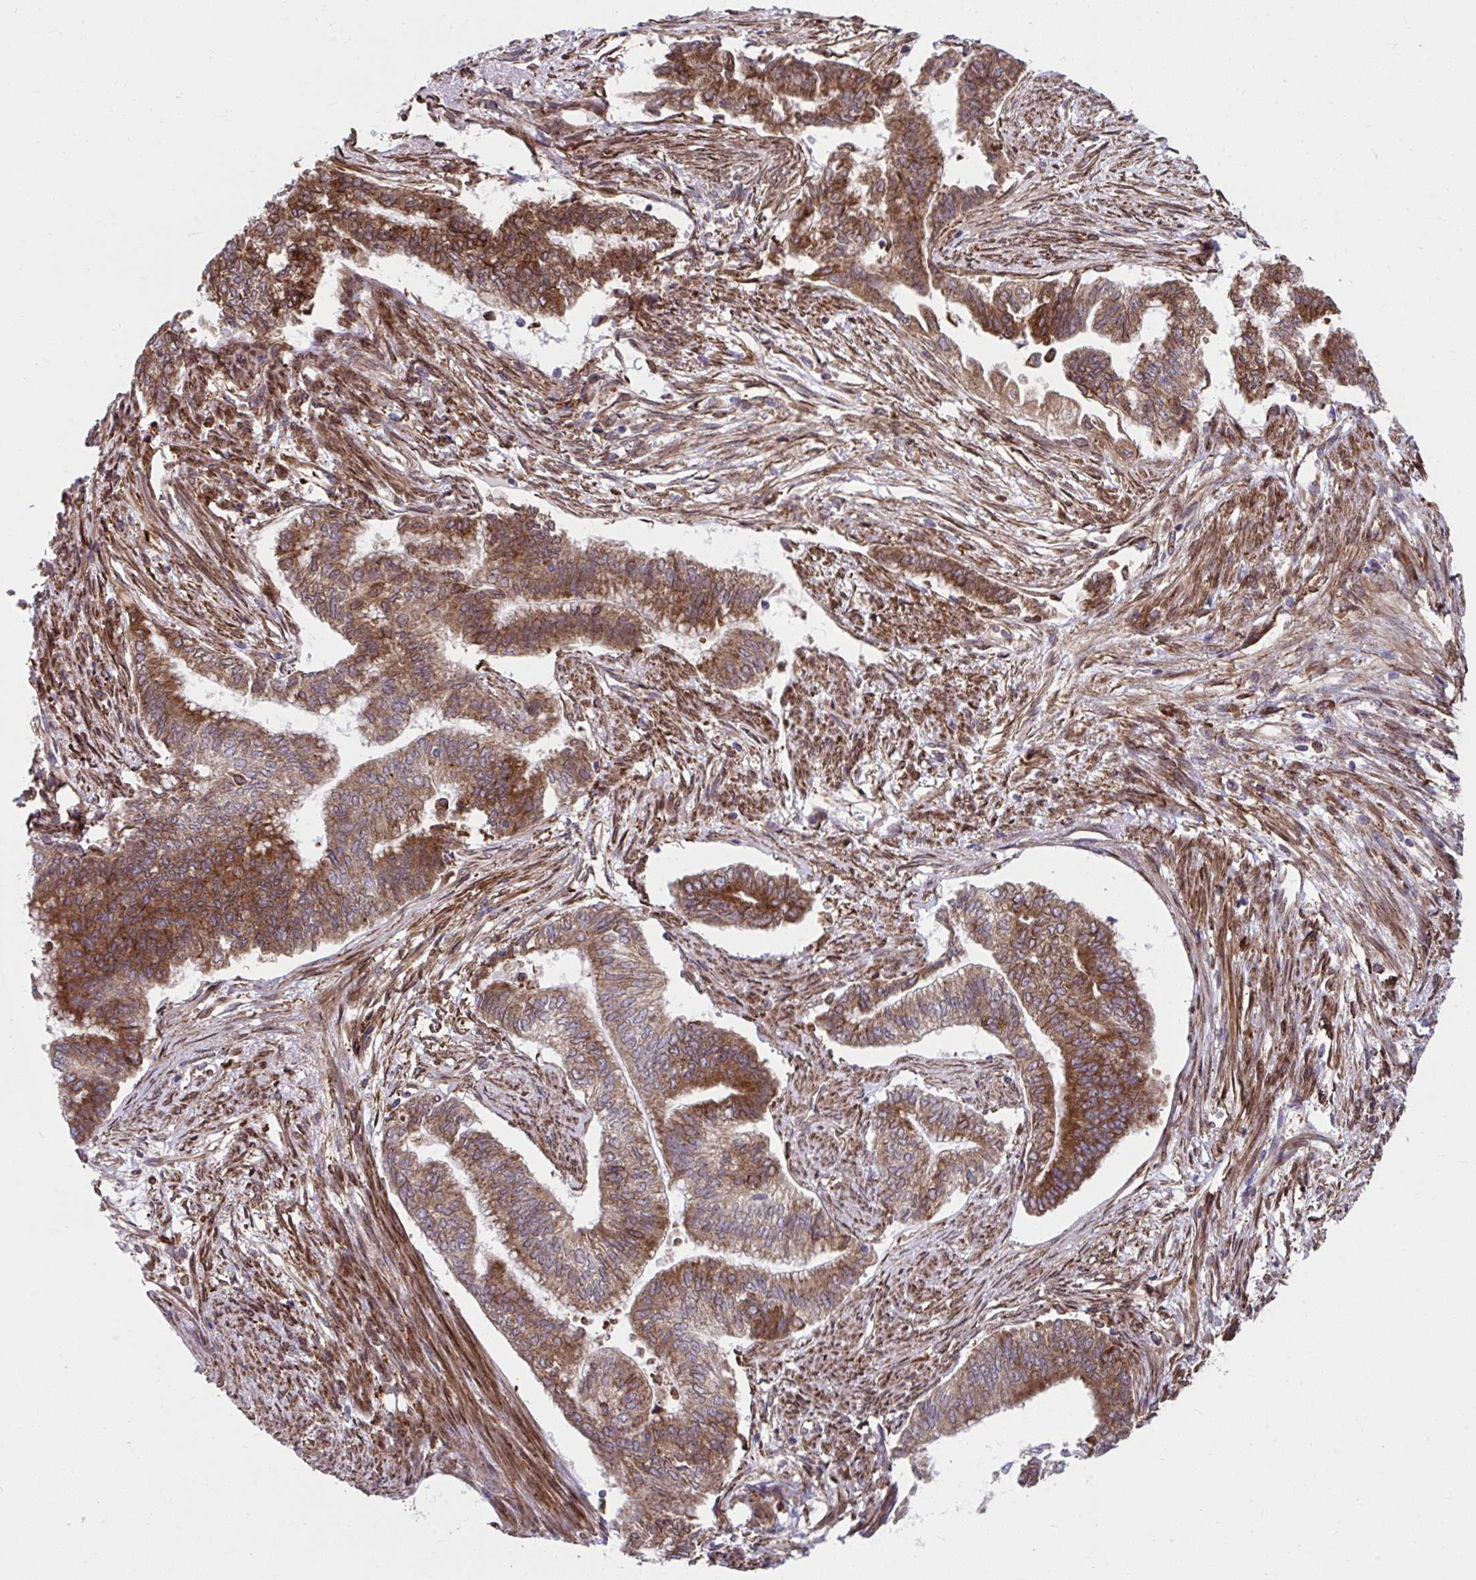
{"staining": {"intensity": "strong", "quantity": "25%-75%", "location": "cytoplasmic/membranous"}, "tissue": "endometrial cancer", "cell_type": "Tumor cells", "image_type": "cancer", "snomed": [{"axis": "morphology", "description": "Adenocarcinoma, NOS"}, {"axis": "topography", "description": "Endometrium"}], "caption": "A brown stain labels strong cytoplasmic/membranous positivity of a protein in human endometrial cancer tumor cells.", "gene": "STIM2", "patient": {"sex": "female", "age": 65}}